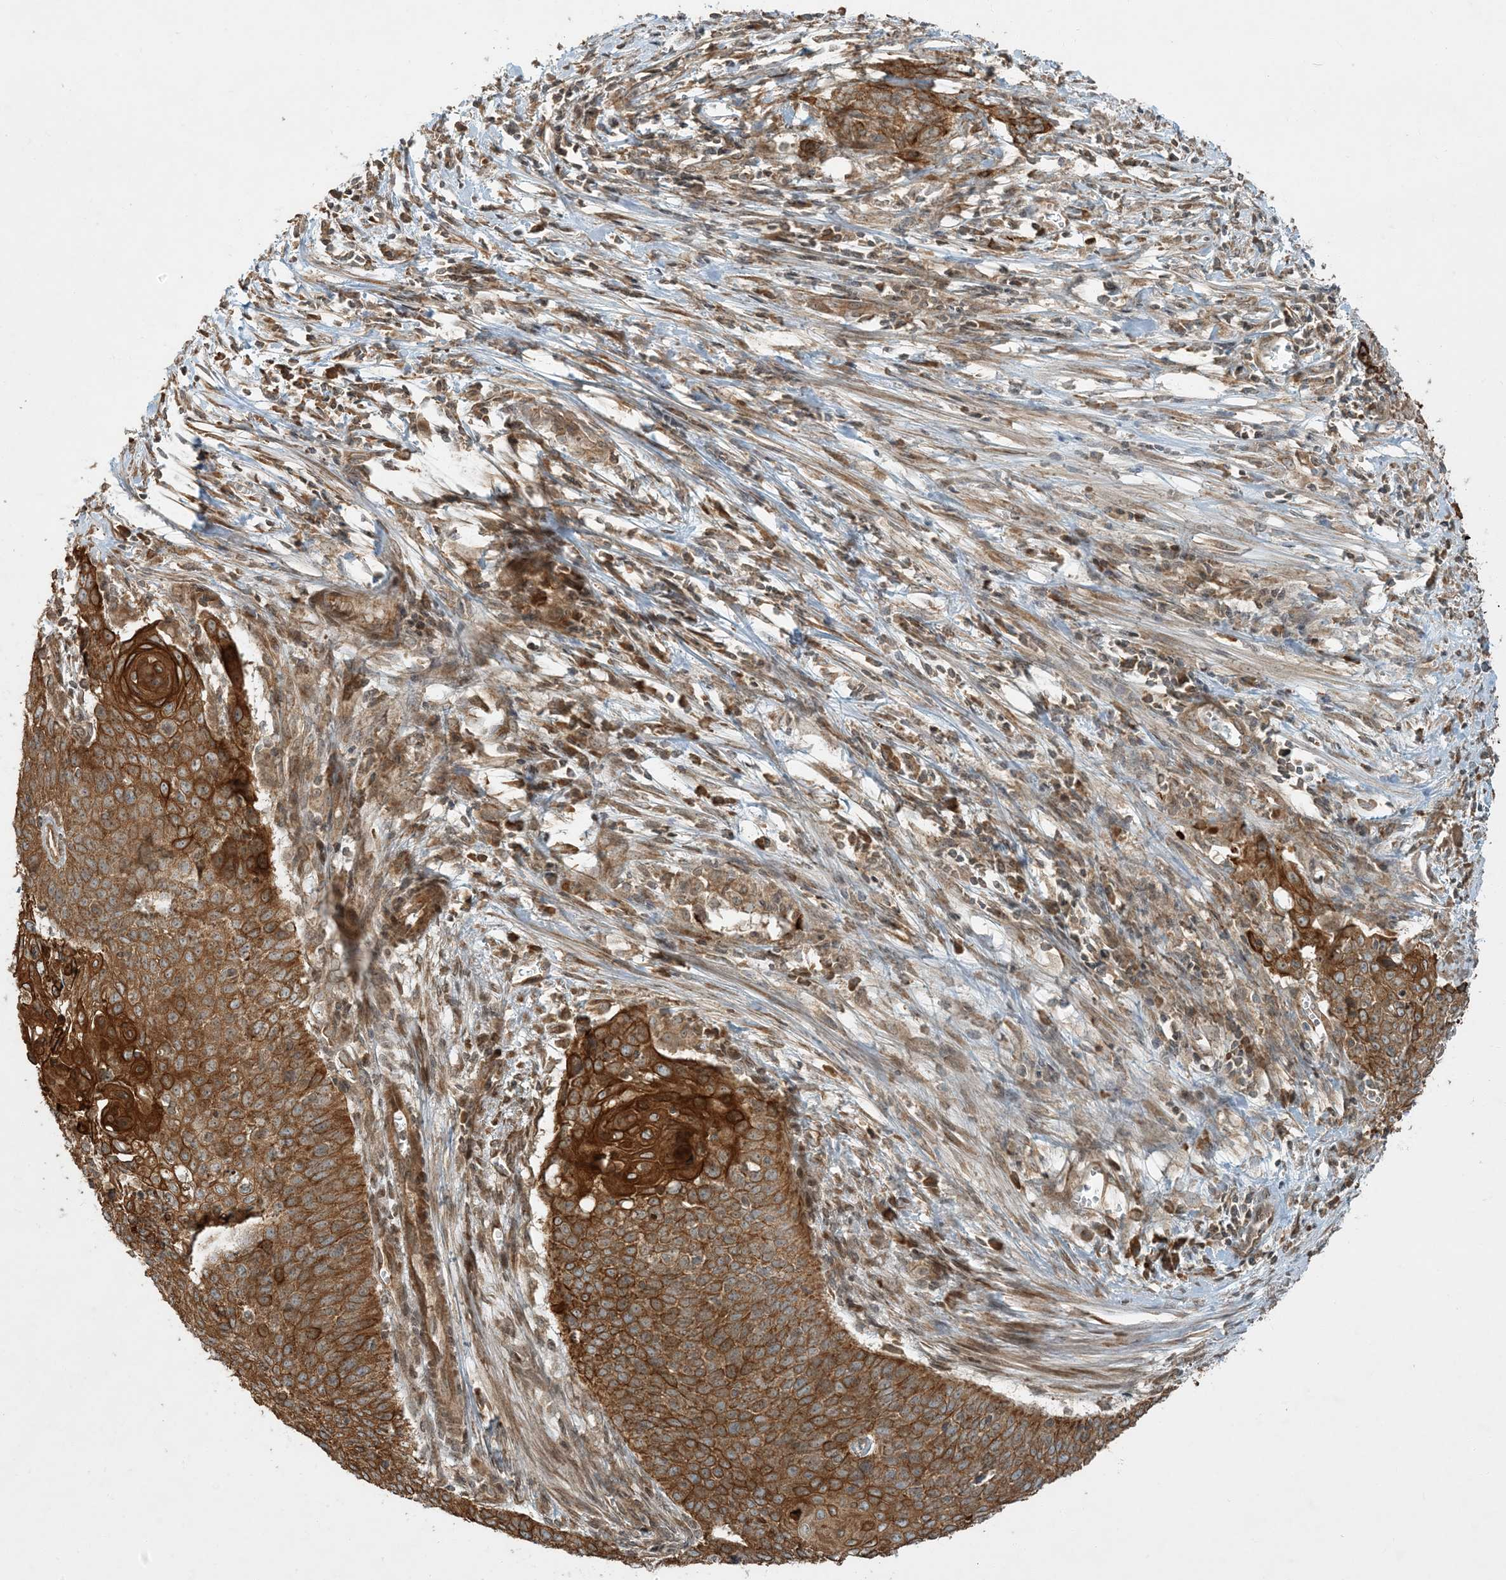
{"staining": {"intensity": "moderate", "quantity": ">75%", "location": "cytoplasmic/membranous"}, "tissue": "cervical cancer", "cell_type": "Tumor cells", "image_type": "cancer", "snomed": [{"axis": "morphology", "description": "Squamous cell carcinoma, NOS"}, {"axis": "topography", "description": "Cervix"}], "caption": "Immunohistochemistry (IHC) (DAB) staining of human cervical squamous cell carcinoma reveals moderate cytoplasmic/membranous protein staining in about >75% of tumor cells.", "gene": "COMMD8", "patient": {"sex": "female", "age": 39}}